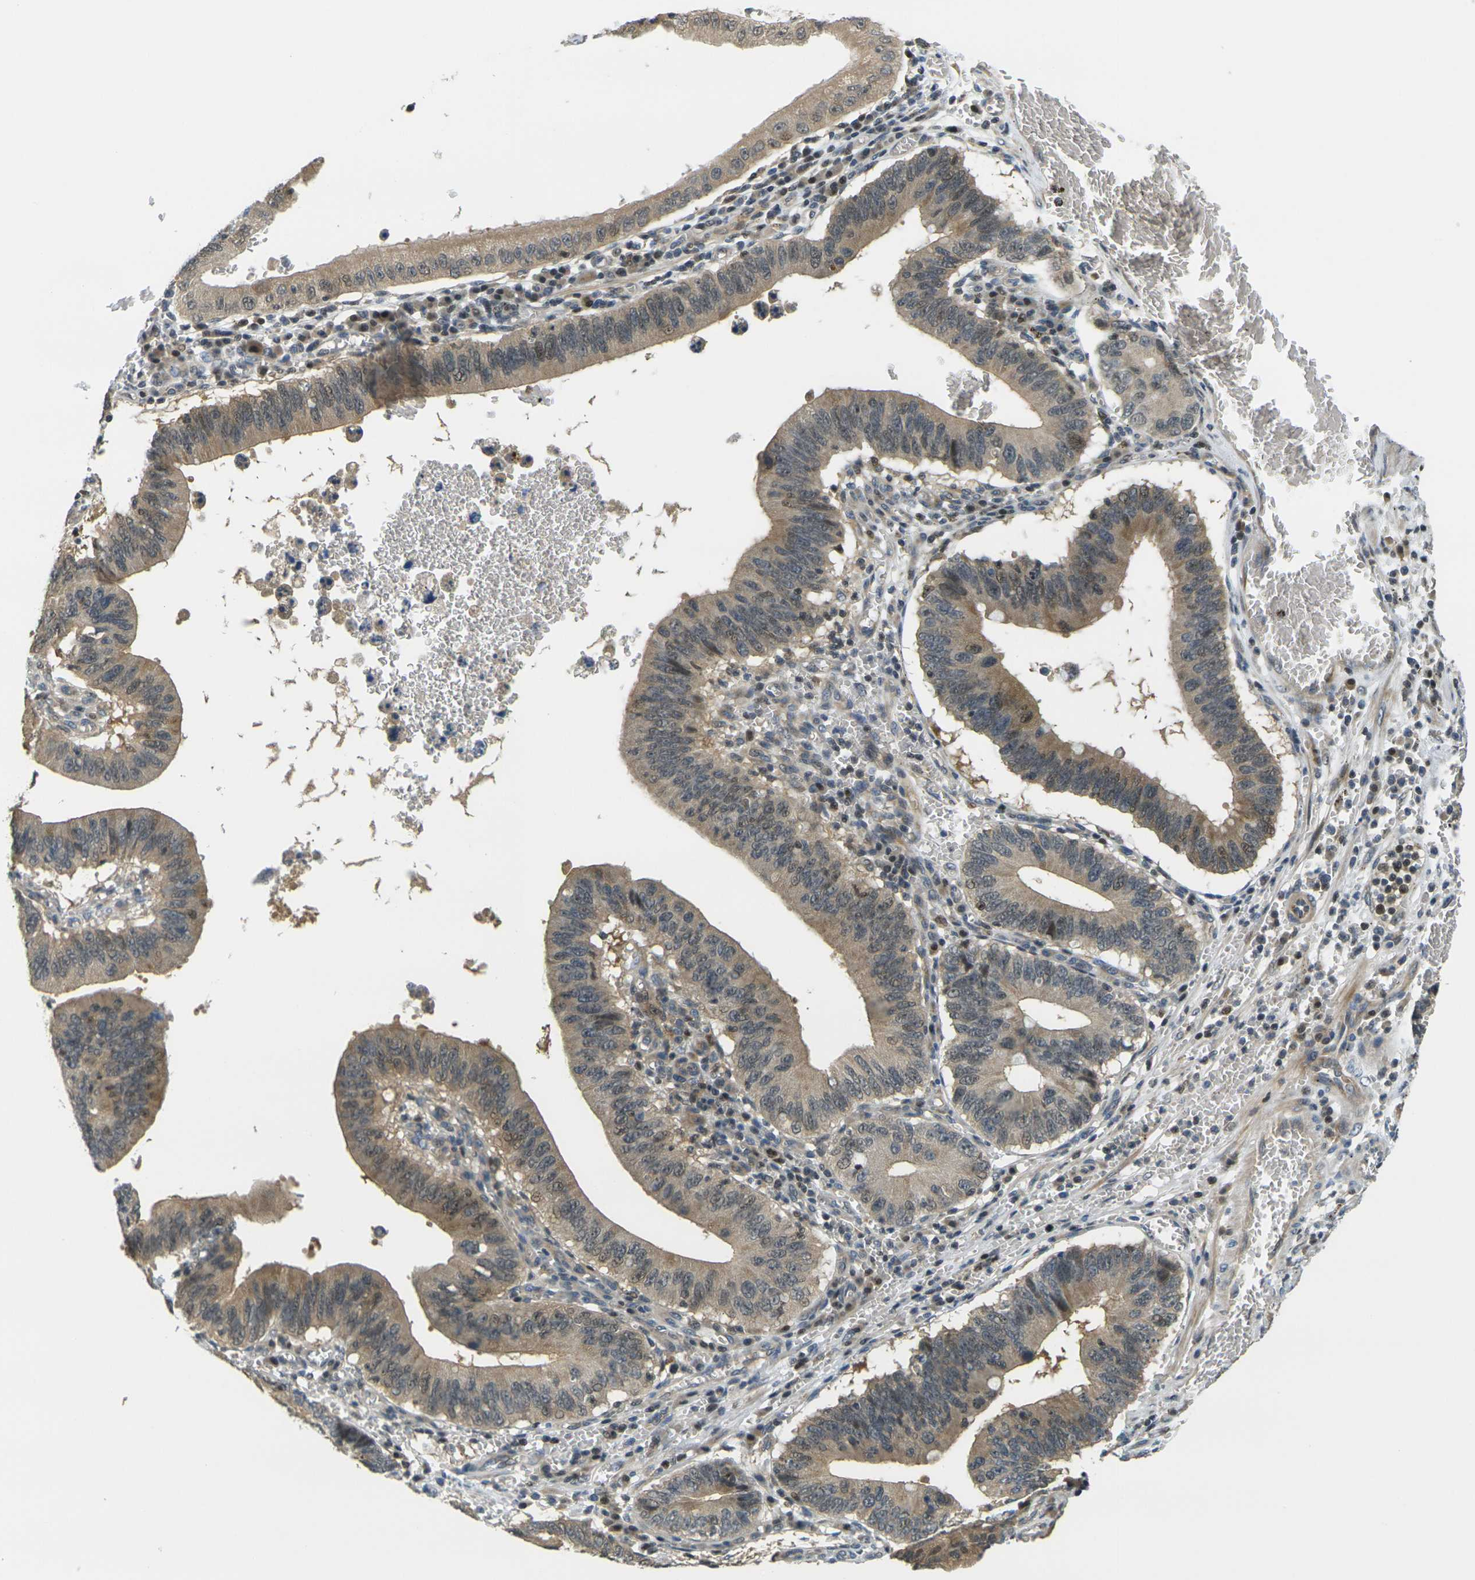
{"staining": {"intensity": "moderate", "quantity": ">75%", "location": "cytoplasmic/membranous"}, "tissue": "stomach cancer", "cell_type": "Tumor cells", "image_type": "cancer", "snomed": [{"axis": "morphology", "description": "Adenocarcinoma, NOS"}, {"axis": "topography", "description": "Stomach"}, {"axis": "topography", "description": "Gastric cardia"}], "caption": "Immunohistochemistry (IHC) image of adenocarcinoma (stomach) stained for a protein (brown), which demonstrates medium levels of moderate cytoplasmic/membranous expression in approximately >75% of tumor cells.", "gene": "KLHL8", "patient": {"sex": "male", "age": 59}}